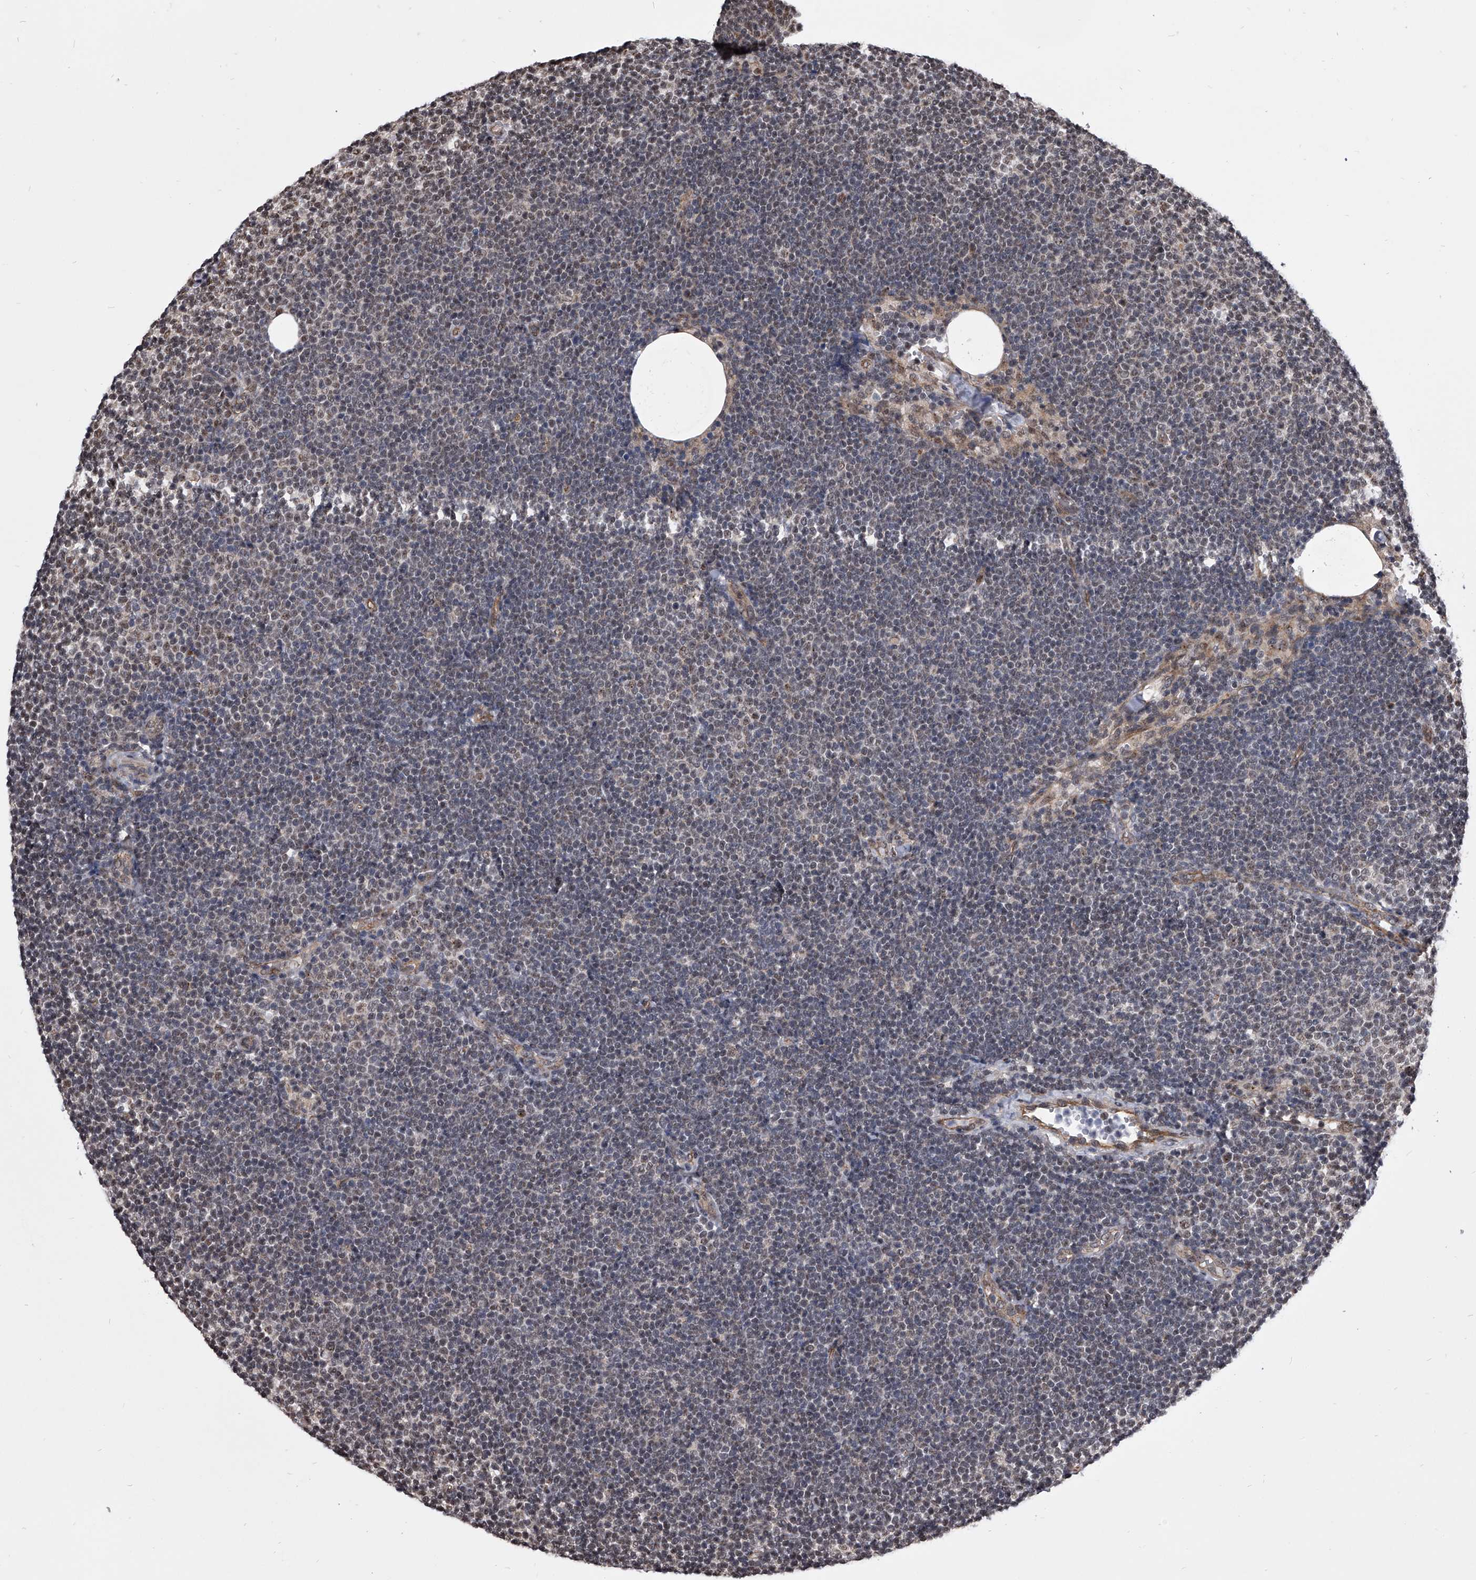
{"staining": {"intensity": "weak", "quantity": "<25%", "location": "nuclear"}, "tissue": "lymphoma", "cell_type": "Tumor cells", "image_type": "cancer", "snomed": [{"axis": "morphology", "description": "Malignant lymphoma, non-Hodgkin's type, Low grade"}, {"axis": "topography", "description": "Lymph node"}], "caption": "Tumor cells are negative for brown protein staining in low-grade malignant lymphoma, non-Hodgkin's type. Nuclei are stained in blue.", "gene": "ZNF76", "patient": {"sex": "female", "age": 53}}